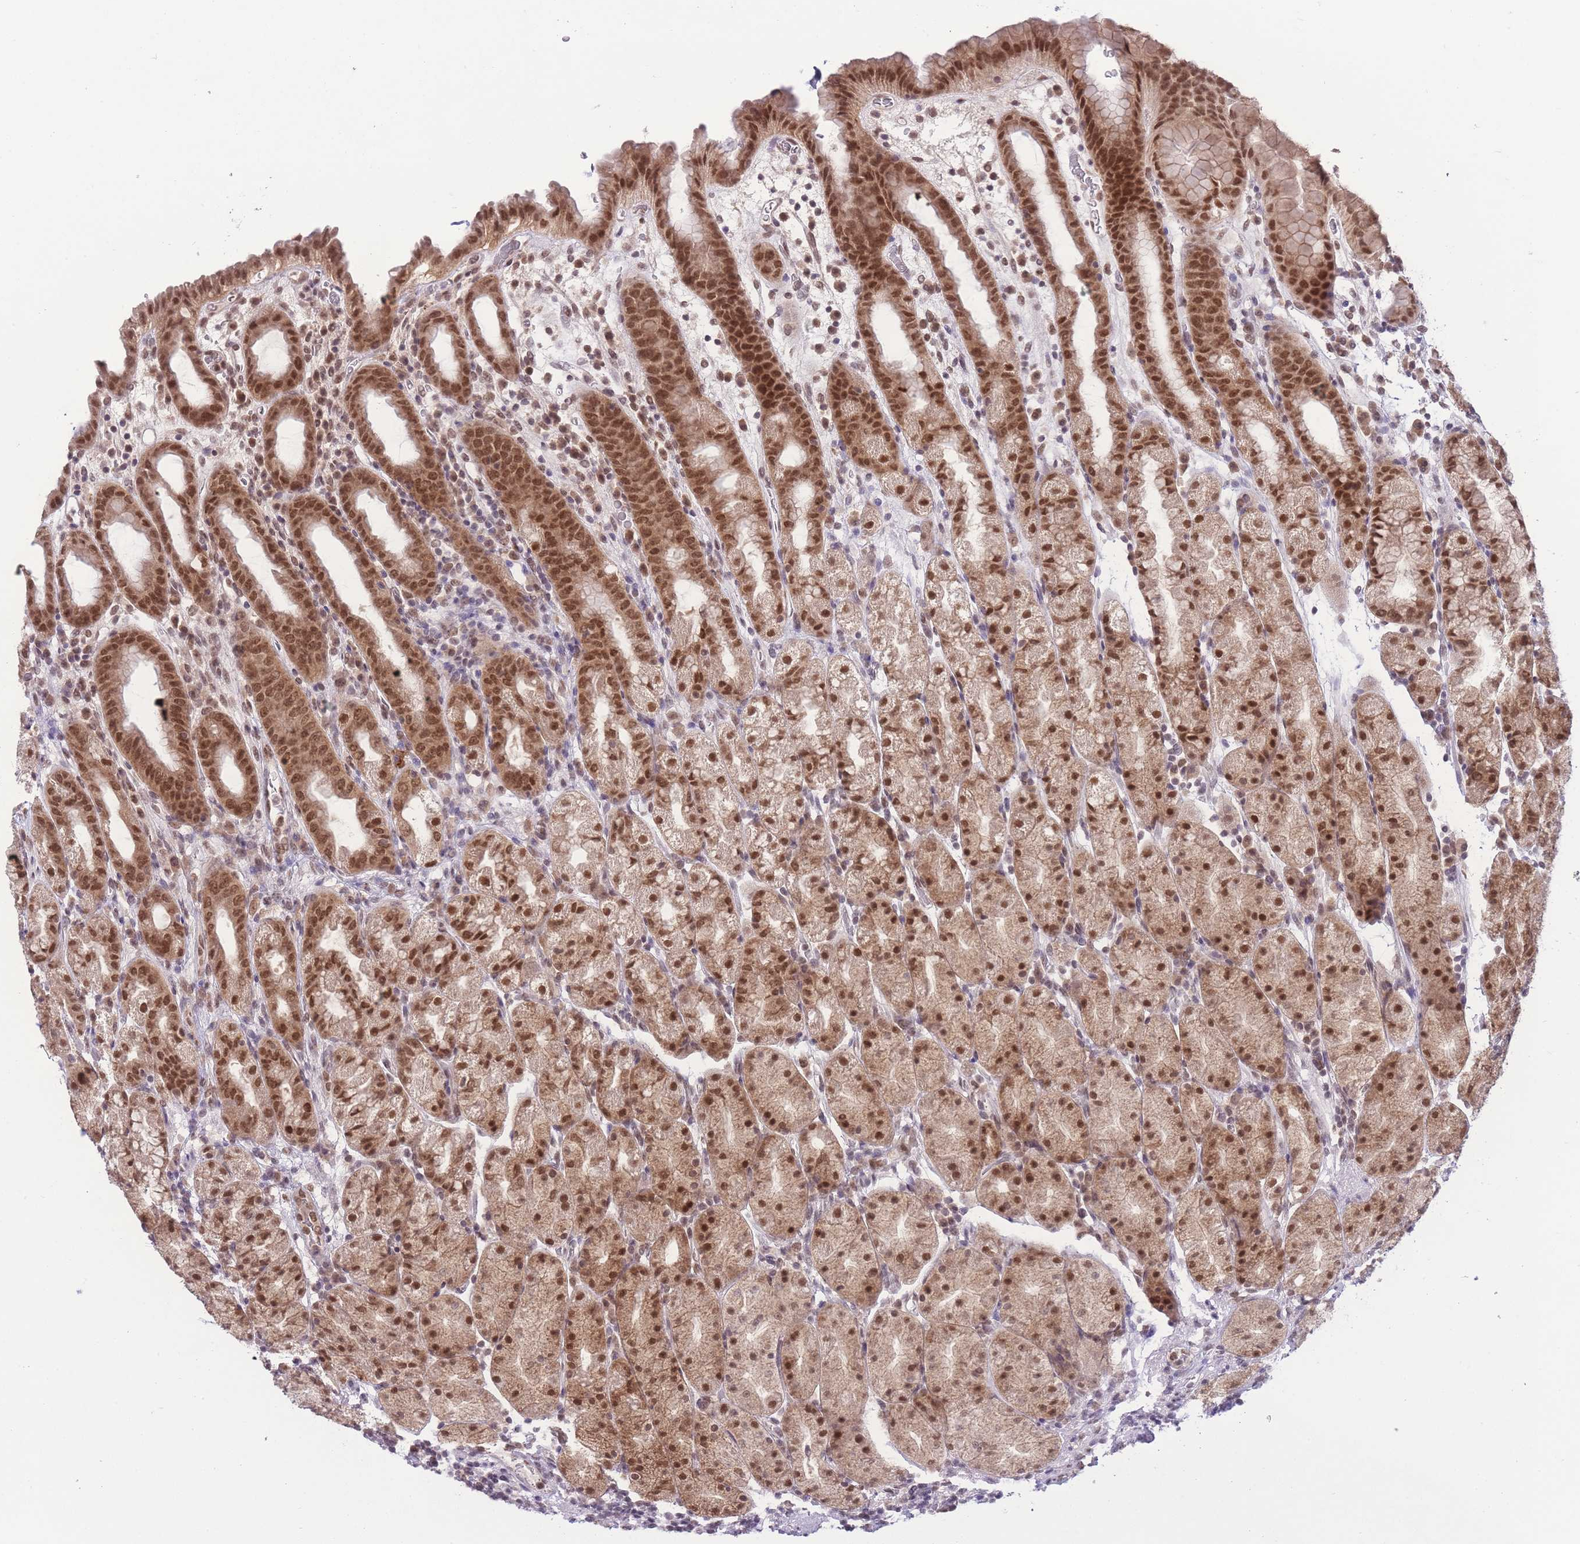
{"staining": {"intensity": "moderate", "quantity": ">75%", "location": "cytoplasmic/membranous,nuclear"}, "tissue": "stomach", "cell_type": "Glandular cells", "image_type": "normal", "snomed": [{"axis": "morphology", "description": "Normal tissue, NOS"}, {"axis": "topography", "description": "Stomach, upper"}, {"axis": "topography", "description": "Stomach, lower"}, {"axis": "topography", "description": "Small intestine"}], "caption": "IHC of benign human stomach reveals medium levels of moderate cytoplasmic/membranous,nuclear positivity in approximately >75% of glandular cells. The staining was performed using DAB (3,3'-diaminobenzidine), with brown indicating positive protein expression. Nuclei are stained blue with hematoxylin.", "gene": "TMED3", "patient": {"sex": "male", "age": 68}}